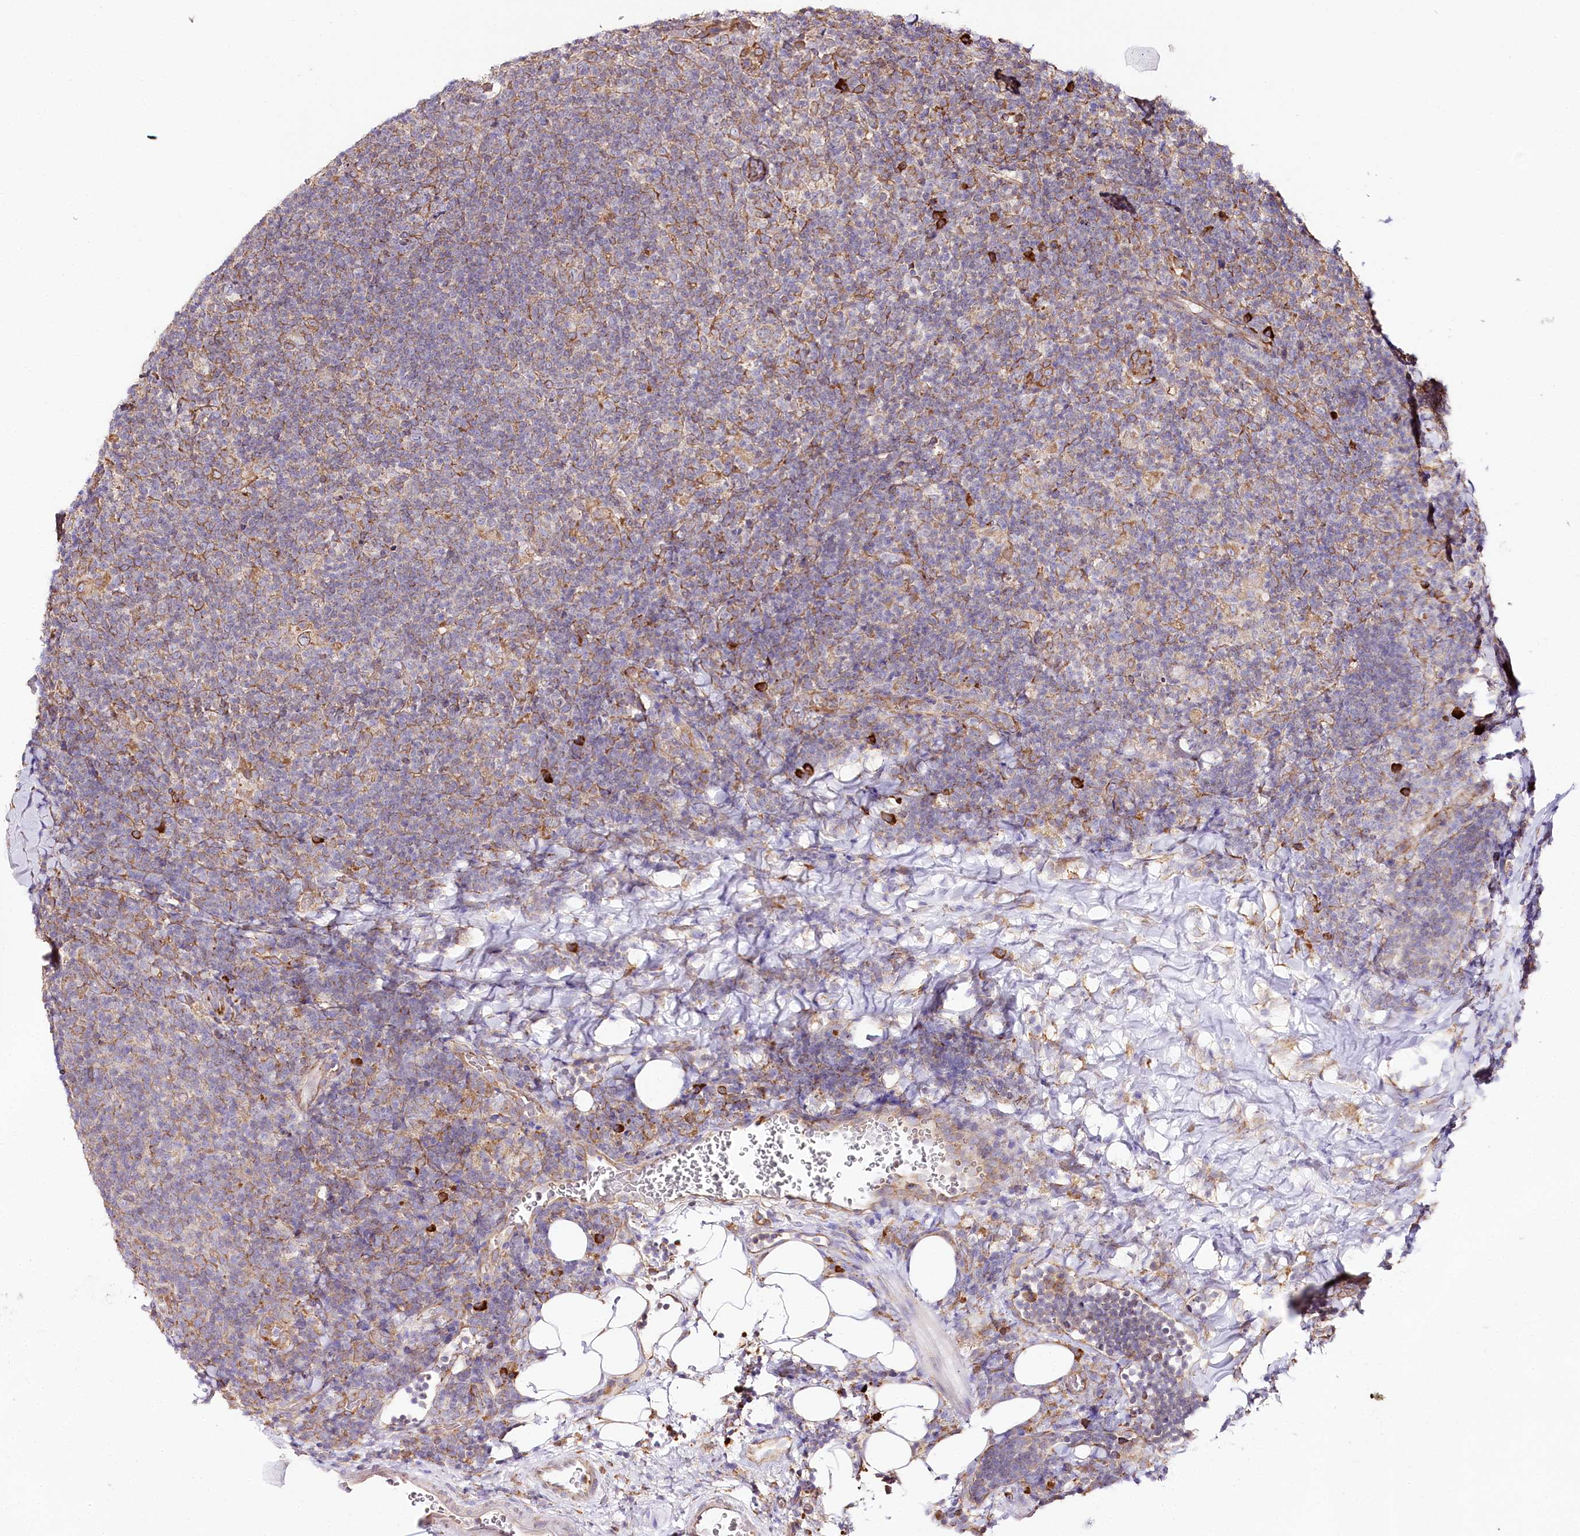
{"staining": {"intensity": "weak", "quantity": "<25%", "location": "cytoplasmic/membranous"}, "tissue": "lymphoma", "cell_type": "Tumor cells", "image_type": "cancer", "snomed": [{"axis": "morphology", "description": "Hodgkin's disease, NOS"}, {"axis": "topography", "description": "Lymph node"}], "caption": "A high-resolution image shows IHC staining of Hodgkin's disease, which displays no significant positivity in tumor cells.", "gene": "CNPY2", "patient": {"sex": "female", "age": 57}}